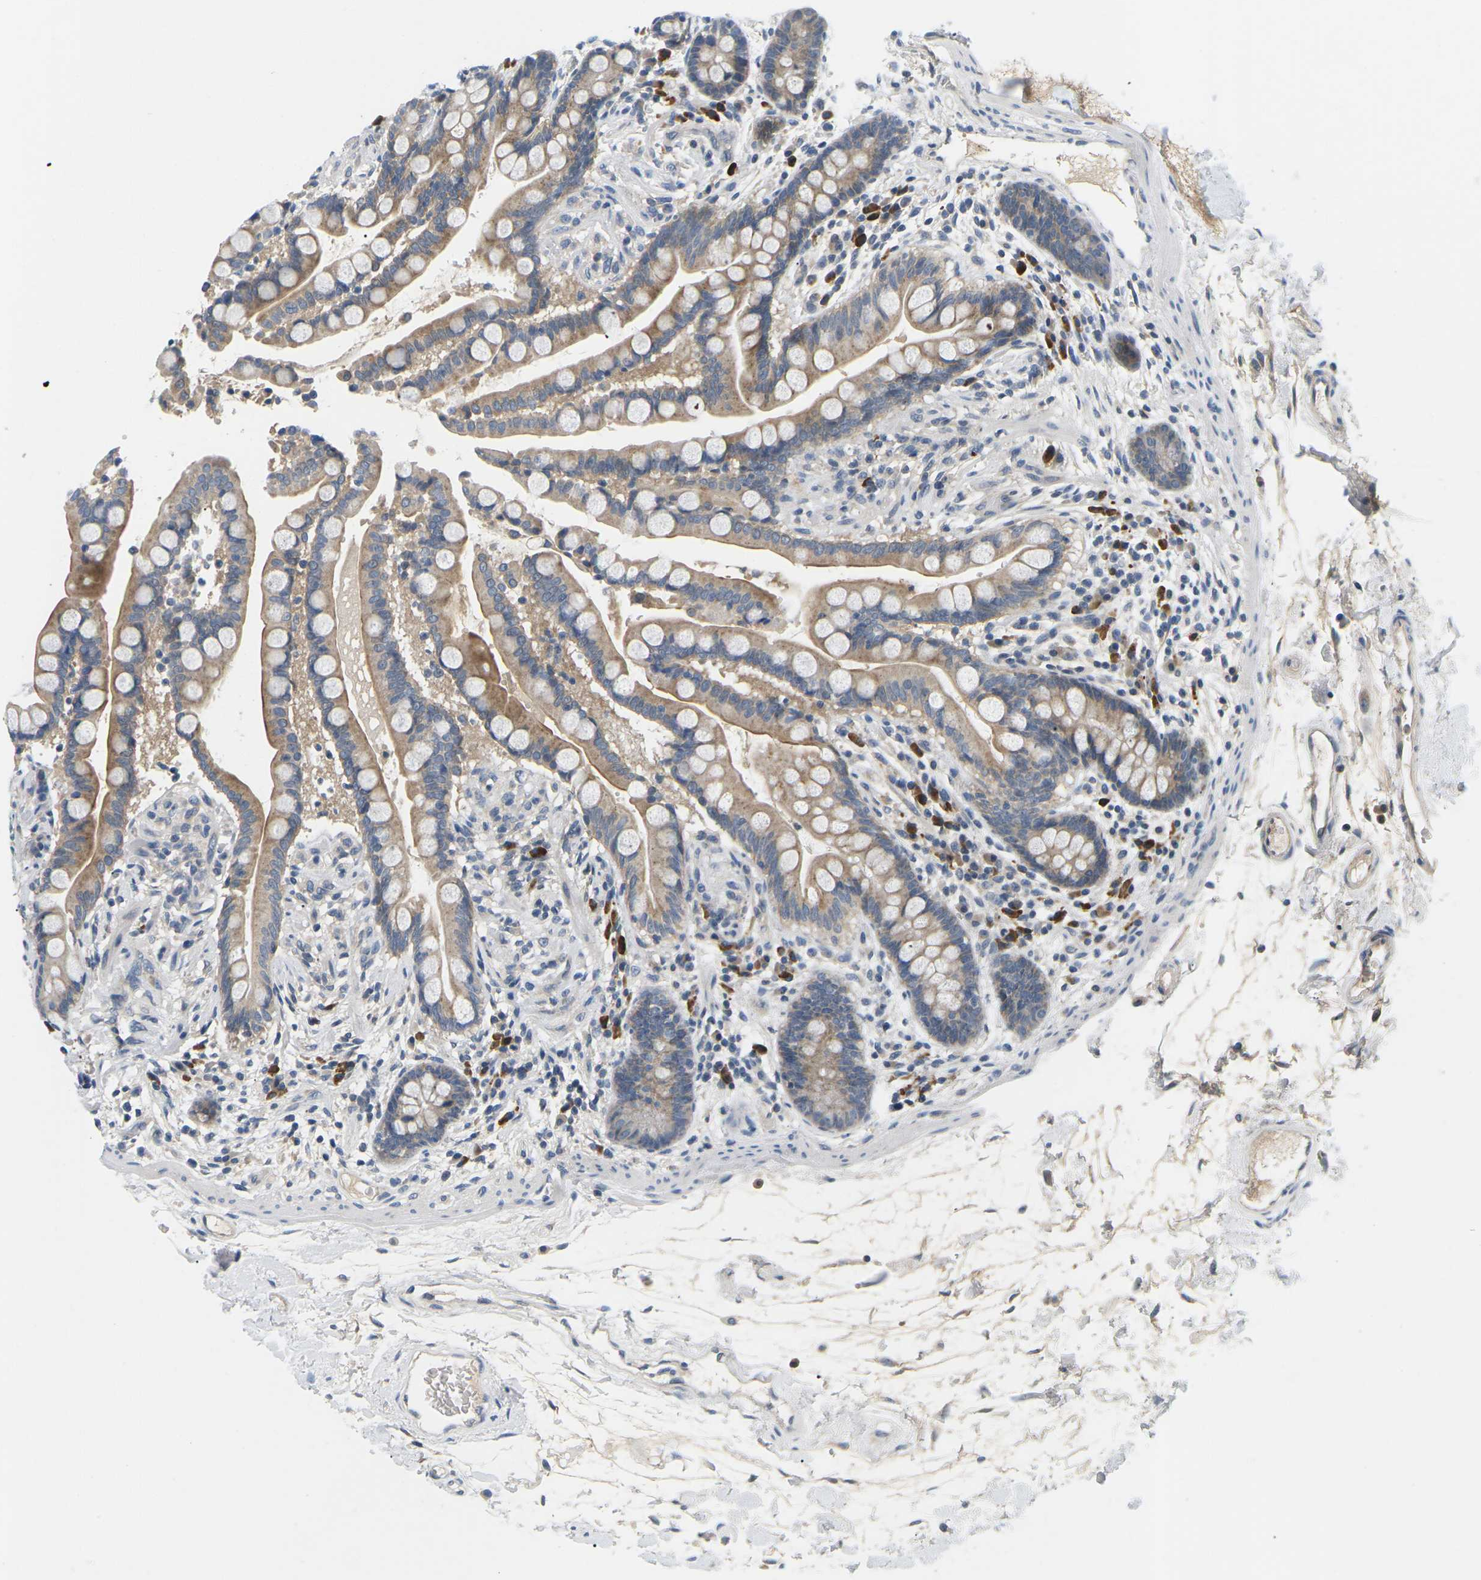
{"staining": {"intensity": "negative", "quantity": "none", "location": "none"}, "tissue": "colon", "cell_type": "Endothelial cells", "image_type": "normal", "snomed": [{"axis": "morphology", "description": "Normal tissue, NOS"}, {"axis": "topography", "description": "Colon"}], "caption": "A high-resolution image shows immunohistochemistry (IHC) staining of unremarkable colon, which exhibits no significant staining in endothelial cells. The staining is performed using DAB (3,3'-diaminobenzidine) brown chromogen with nuclei counter-stained in using hematoxylin.", "gene": "EVA1C", "patient": {"sex": "male", "age": 73}}